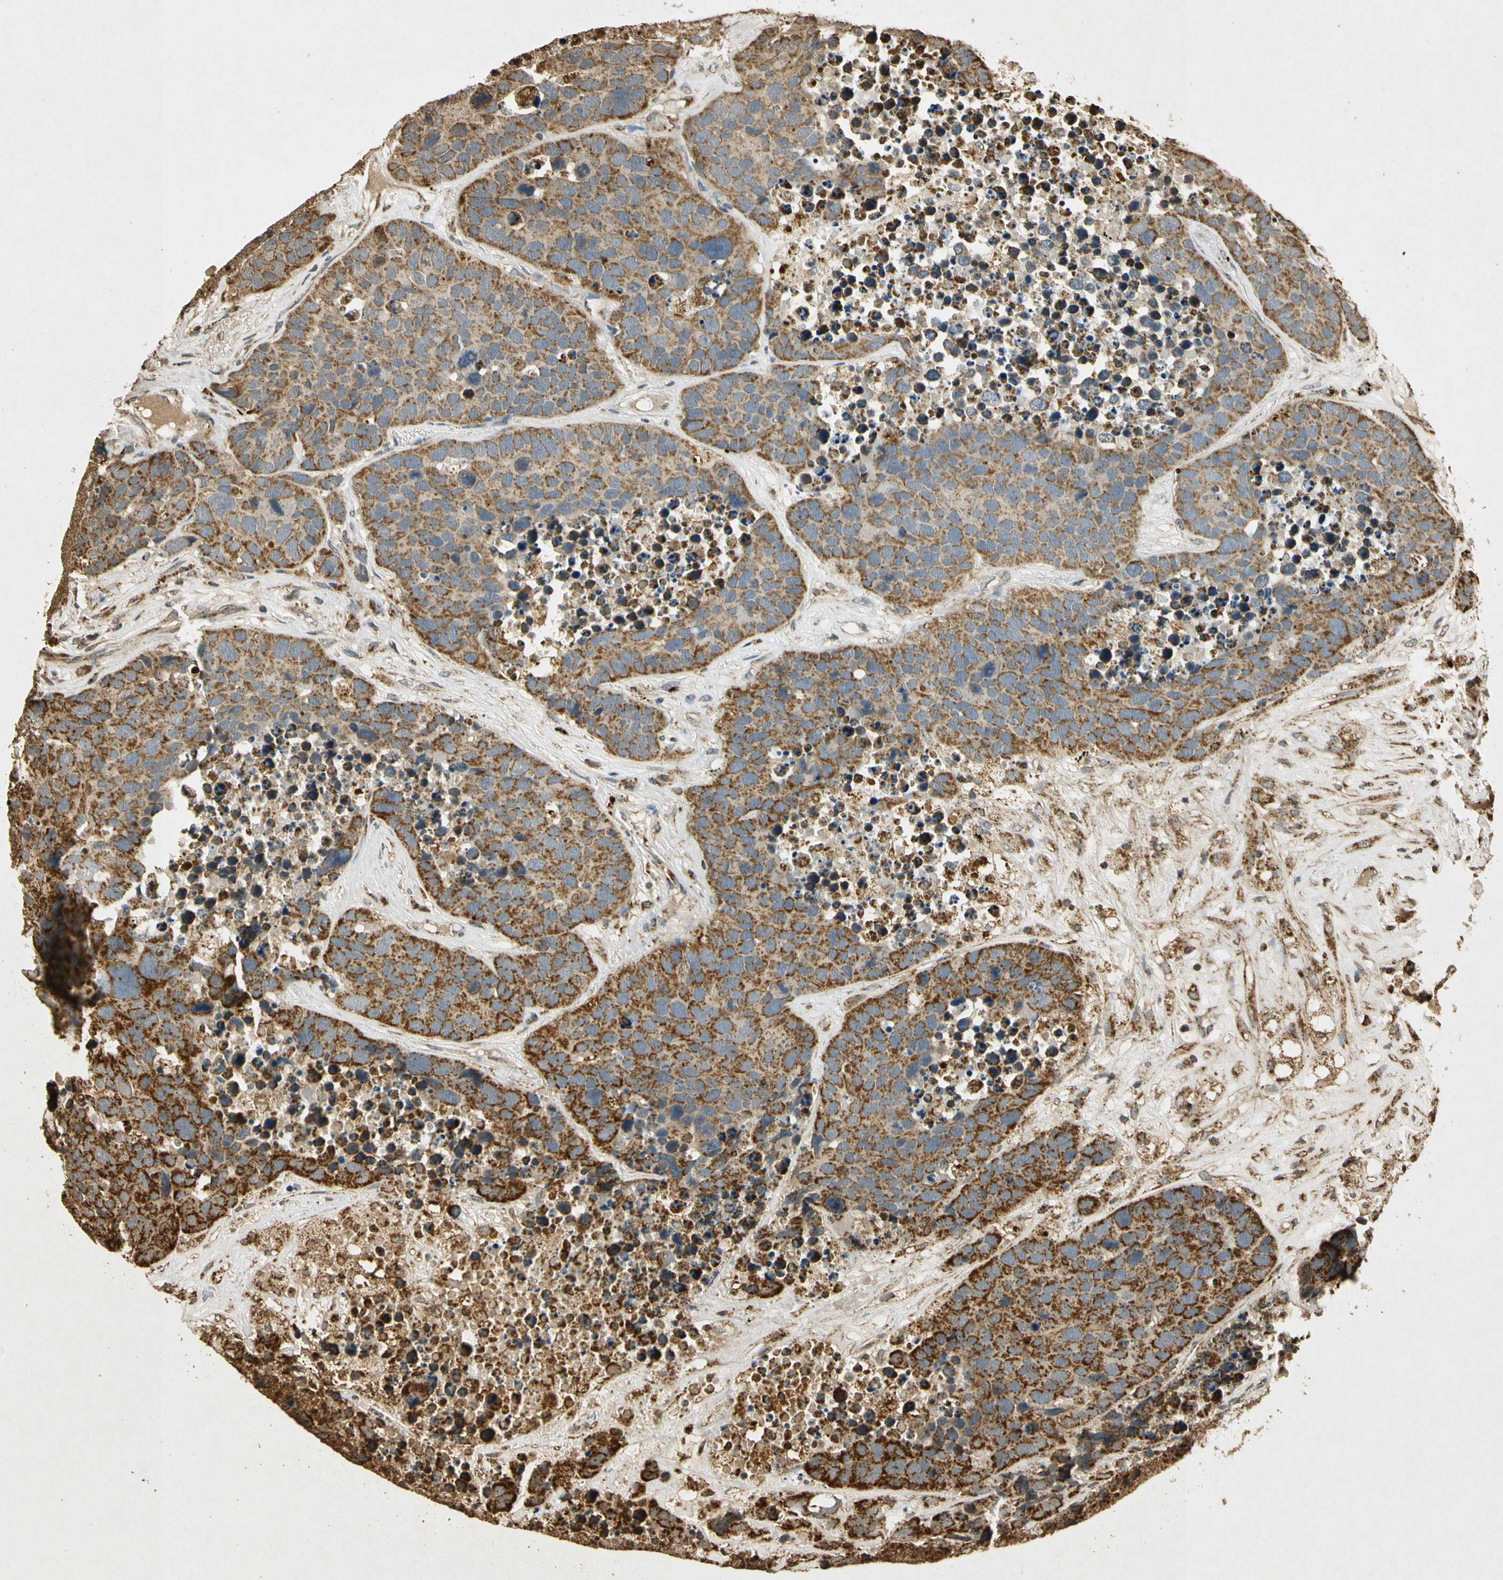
{"staining": {"intensity": "moderate", "quantity": "25%-75%", "location": "cytoplasmic/membranous"}, "tissue": "carcinoid", "cell_type": "Tumor cells", "image_type": "cancer", "snomed": [{"axis": "morphology", "description": "Carcinoid, malignant, NOS"}, {"axis": "topography", "description": "Lung"}], "caption": "Immunohistochemistry (IHC) histopathology image of neoplastic tissue: carcinoid stained using IHC displays medium levels of moderate protein expression localized specifically in the cytoplasmic/membranous of tumor cells, appearing as a cytoplasmic/membranous brown color.", "gene": "PRDX3", "patient": {"sex": "male", "age": 60}}